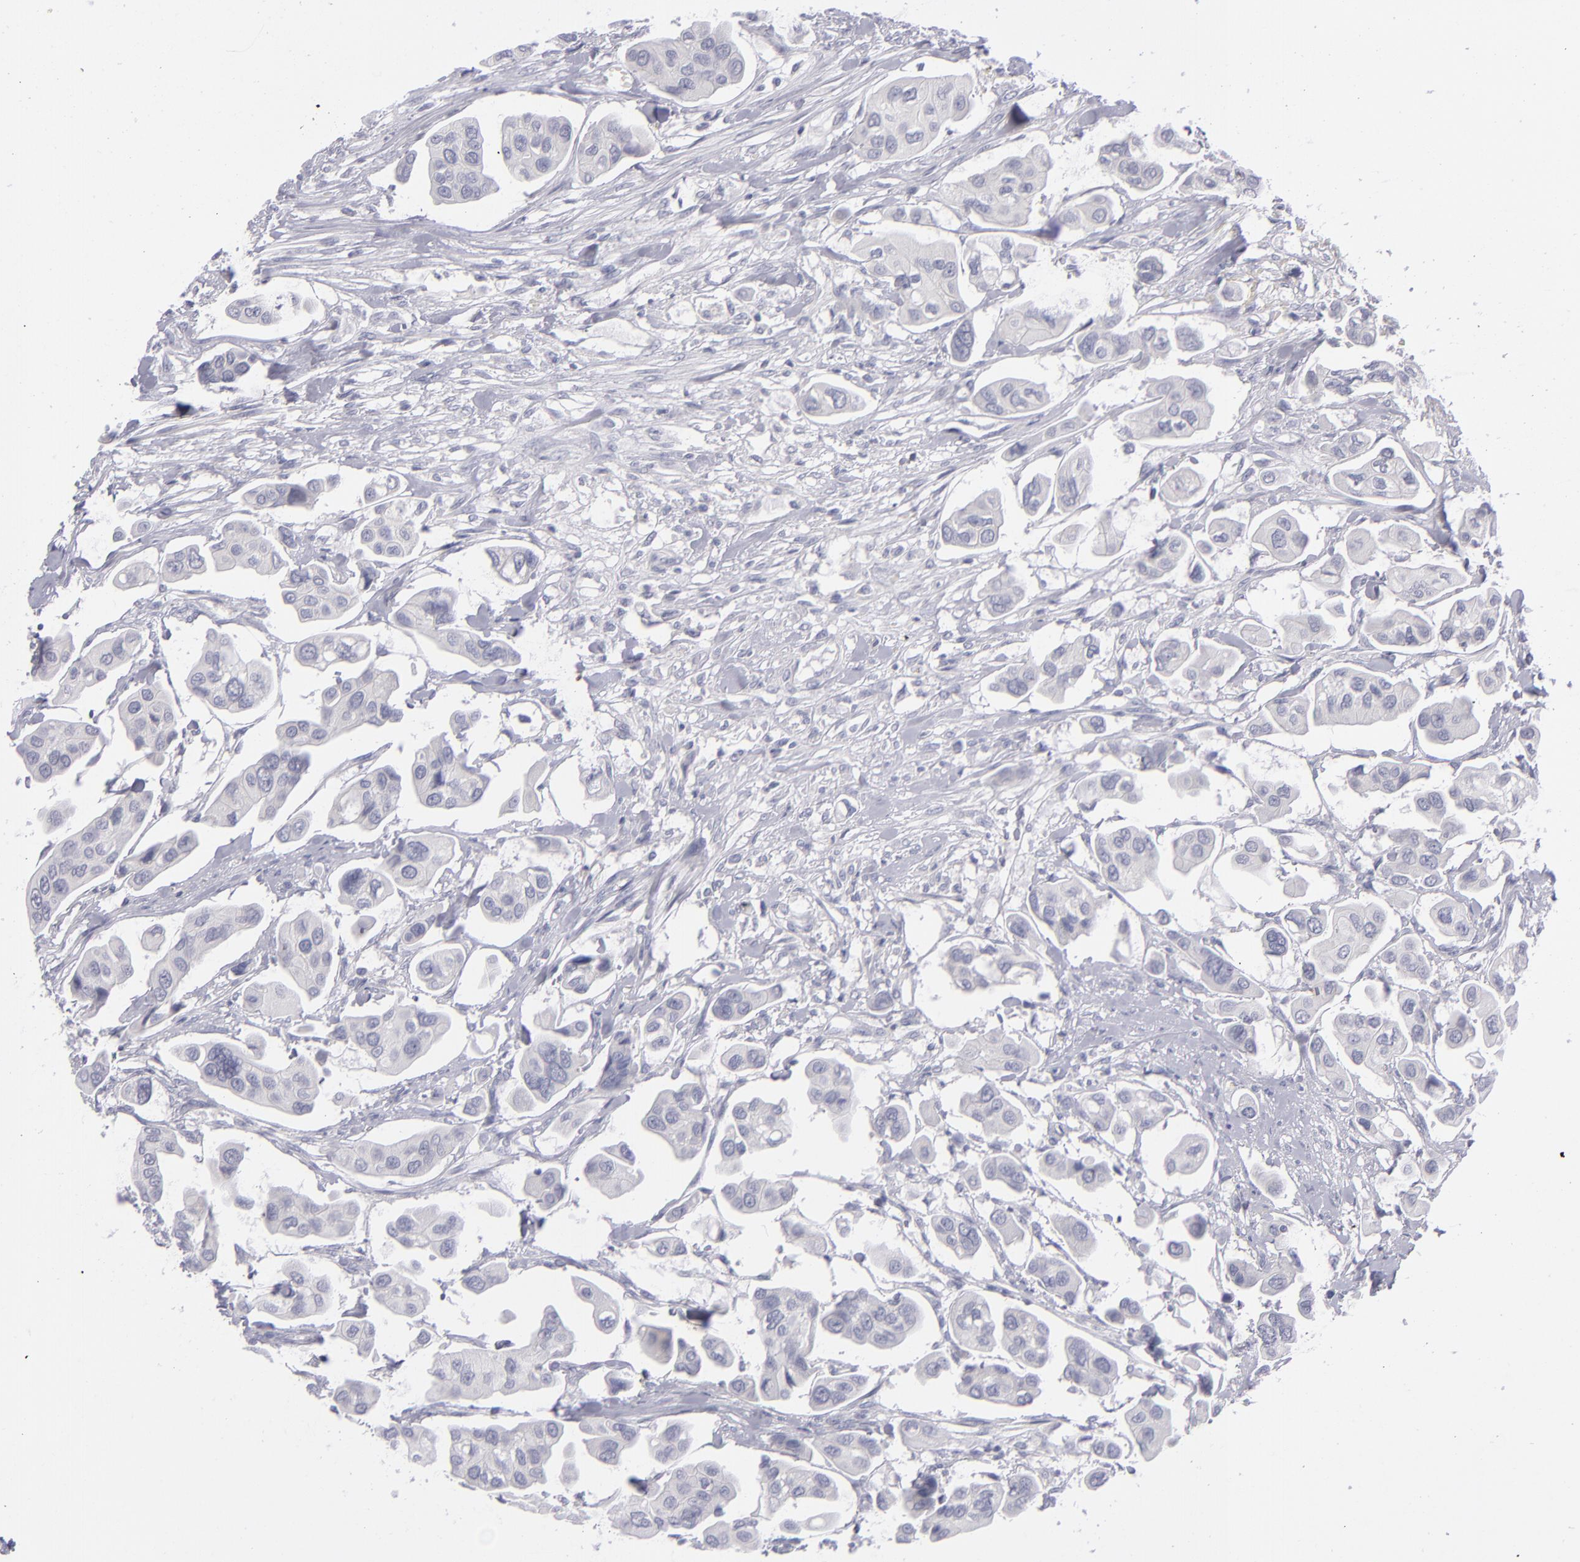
{"staining": {"intensity": "negative", "quantity": "none", "location": "none"}, "tissue": "urothelial cancer", "cell_type": "Tumor cells", "image_type": "cancer", "snomed": [{"axis": "morphology", "description": "Adenocarcinoma, NOS"}, {"axis": "topography", "description": "Urinary bladder"}], "caption": "Urothelial cancer was stained to show a protein in brown. There is no significant staining in tumor cells.", "gene": "ITGB4", "patient": {"sex": "male", "age": 61}}